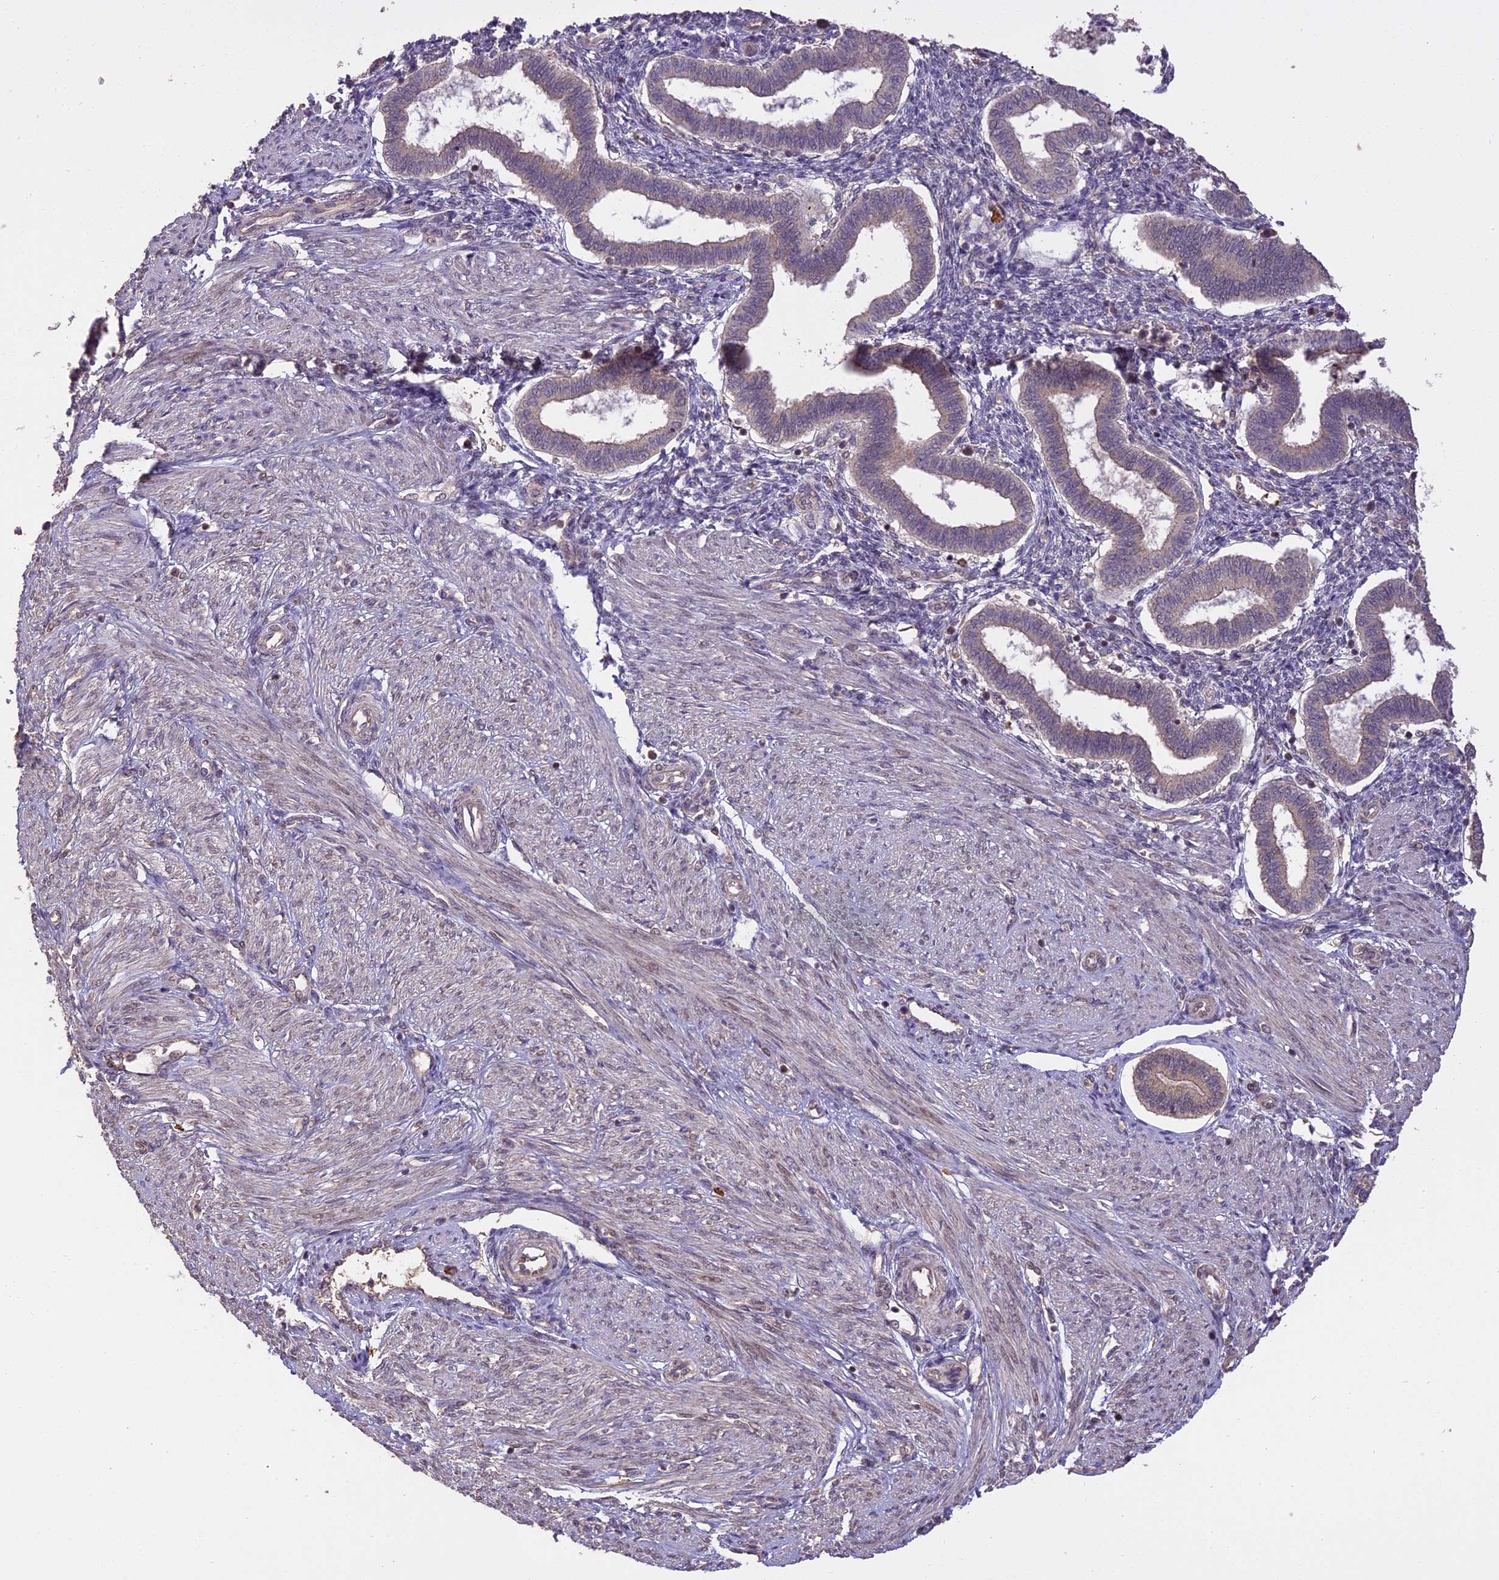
{"staining": {"intensity": "moderate", "quantity": "25%-75%", "location": "cytoplasmic/membranous"}, "tissue": "endometrium", "cell_type": "Cells in endometrial stroma", "image_type": "normal", "snomed": [{"axis": "morphology", "description": "Normal tissue, NOS"}, {"axis": "topography", "description": "Endometrium"}], "caption": "This is a histology image of IHC staining of unremarkable endometrium, which shows moderate expression in the cytoplasmic/membranous of cells in endometrial stroma.", "gene": "TIGD7", "patient": {"sex": "female", "age": 24}}